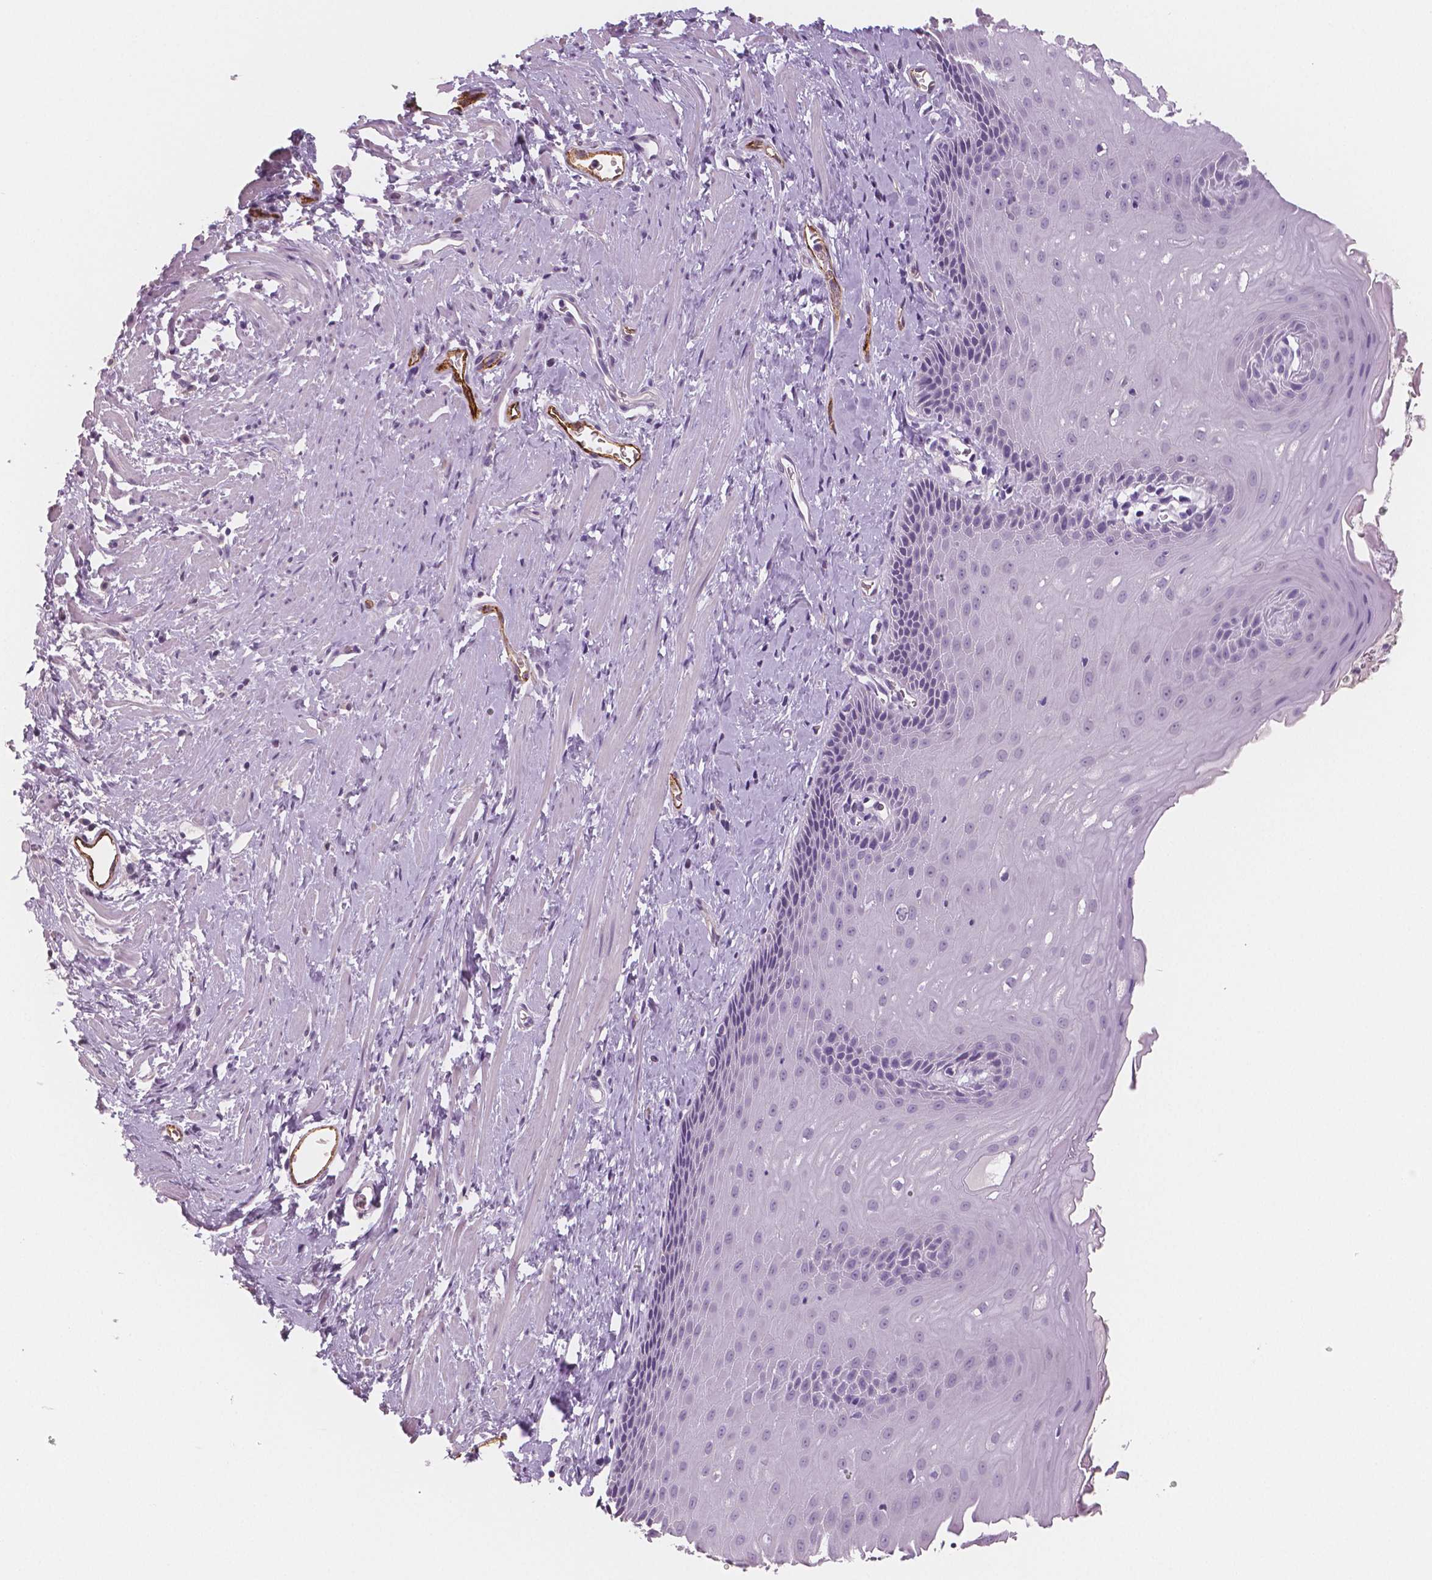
{"staining": {"intensity": "negative", "quantity": "none", "location": "none"}, "tissue": "esophagus", "cell_type": "Squamous epithelial cells", "image_type": "normal", "snomed": [{"axis": "morphology", "description": "Normal tissue, NOS"}, {"axis": "topography", "description": "Esophagus"}], "caption": "A high-resolution micrograph shows IHC staining of normal esophagus, which demonstrates no significant staining in squamous epithelial cells.", "gene": "TSPAN7", "patient": {"sex": "male", "age": 64}}